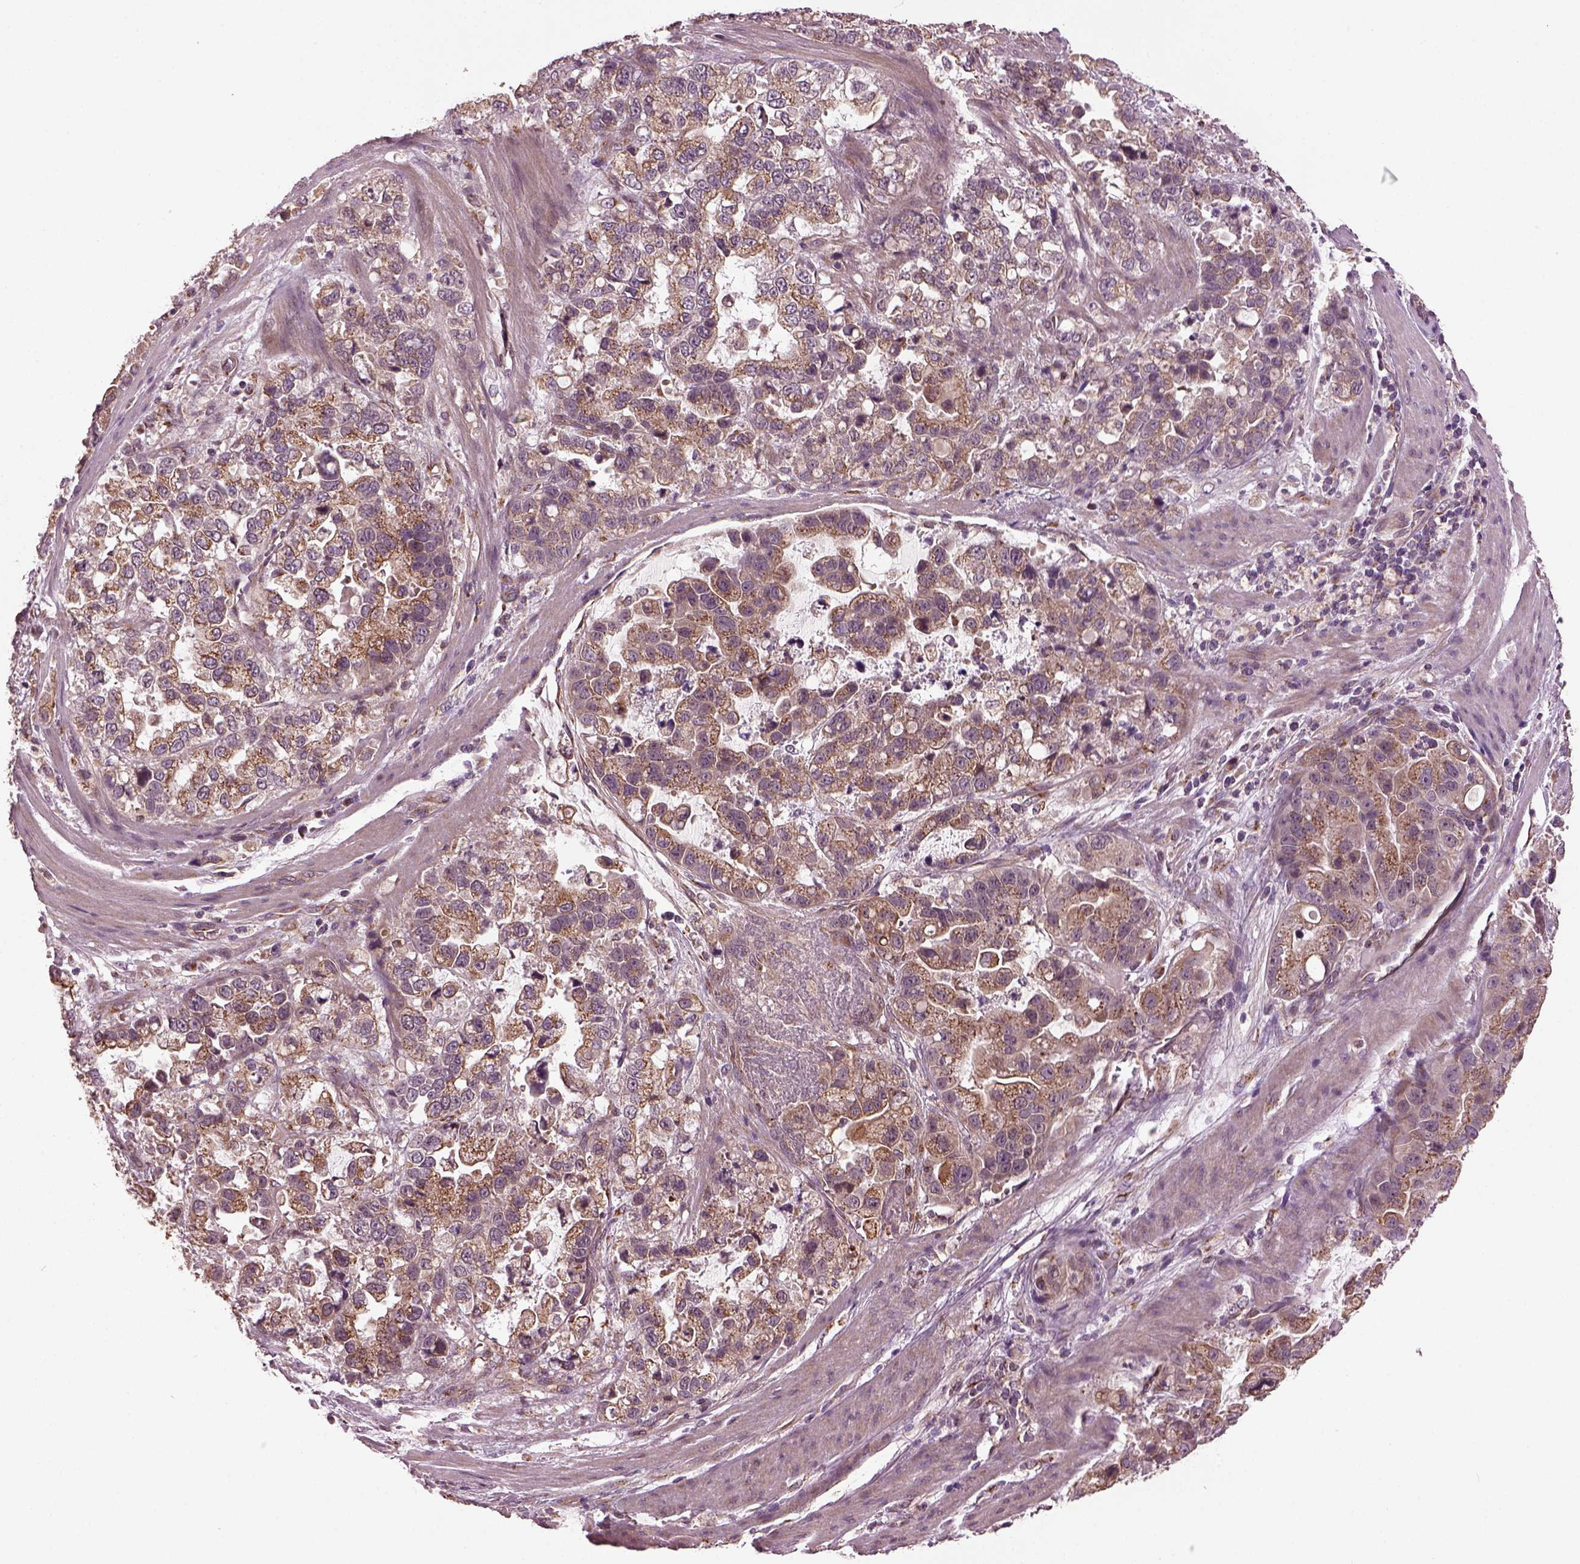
{"staining": {"intensity": "moderate", "quantity": "25%-75%", "location": "cytoplasmic/membranous"}, "tissue": "stomach cancer", "cell_type": "Tumor cells", "image_type": "cancer", "snomed": [{"axis": "morphology", "description": "Adenocarcinoma, NOS"}, {"axis": "topography", "description": "Stomach"}], "caption": "The histopathology image shows a brown stain indicating the presence of a protein in the cytoplasmic/membranous of tumor cells in stomach cancer.", "gene": "RUFY3", "patient": {"sex": "male", "age": 59}}